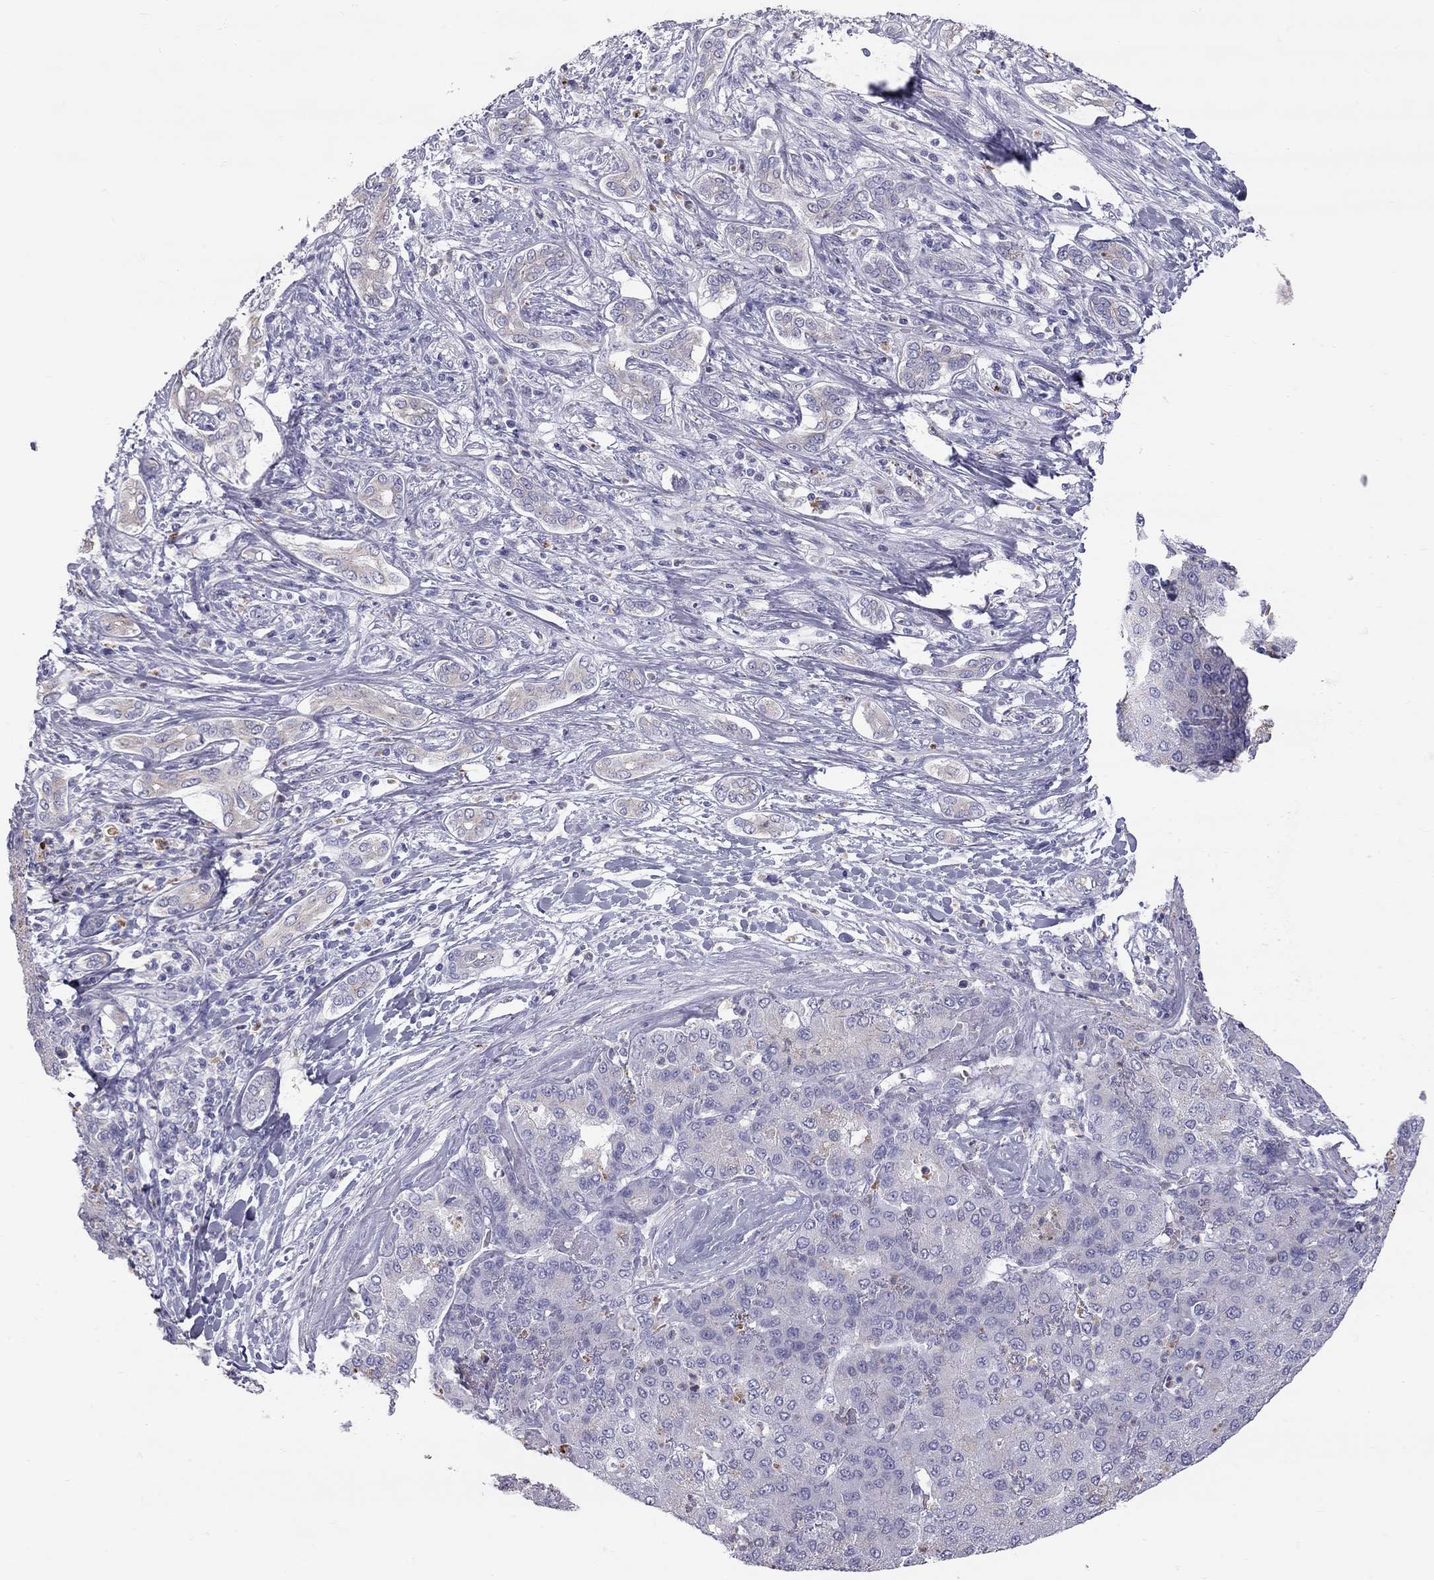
{"staining": {"intensity": "weak", "quantity": ">75%", "location": "cytoplasmic/membranous"}, "tissue": "liver cancer", "cell_type": "Tumor cells", "image_type": "cancer", "snomed": [{"axis": "morphology", "description": "Carcinoma, Hepatocellular, NOS"}, {"axis": "topography", "description": "Liver"}], "caption": "Protein expression analysis of hepatocellular carcinoma (liver) reveals weak cytoplasmic/membranous expression in approximately >75% of tumor cells. (DAB IHC, brown staining for protein, blue staining for nuclei).", "gene": "TDRD6", "patient": {"sex": "male", "age": 65}}